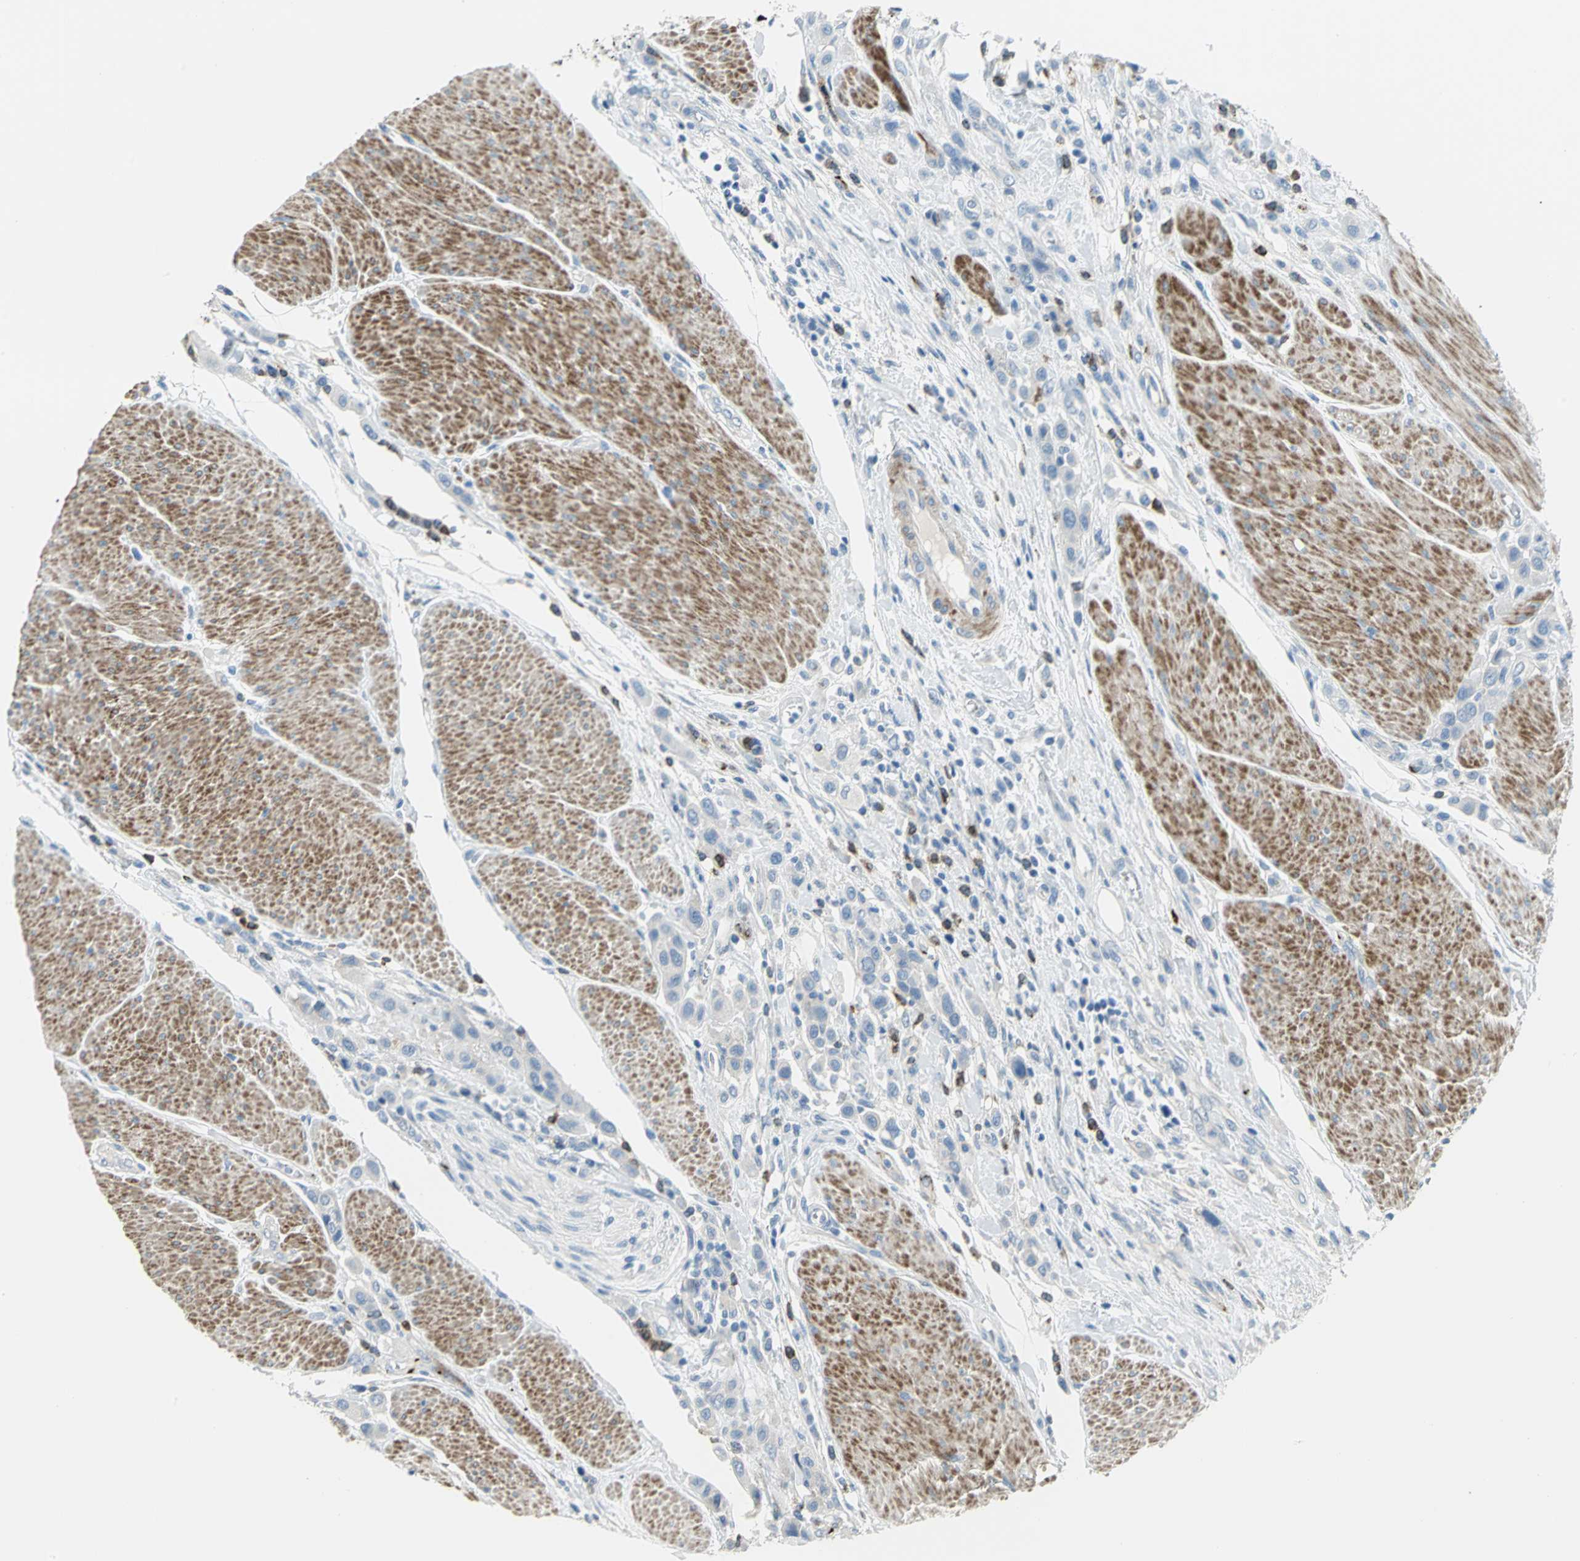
{"staining": {"intensity": "negative", "quantity": "none", "location": "none"}, "tissue": "urothelial cancer", "cell_type": "Tumor cells", "image_type": "cancer", "snomed": [{"axis": "morphology", "description": "Urothelial carcinoma, High grade"}, {"axis": "topography", "description": "Urinary bladder"}], "caption": "This is an immunohistochemistry (IHC) micrograph of urothelial carcinoma (high-grade). There is no positivity in tumor cells.", "gene": "ALOX15", "patient": {"sex": "male", "age": 50}}